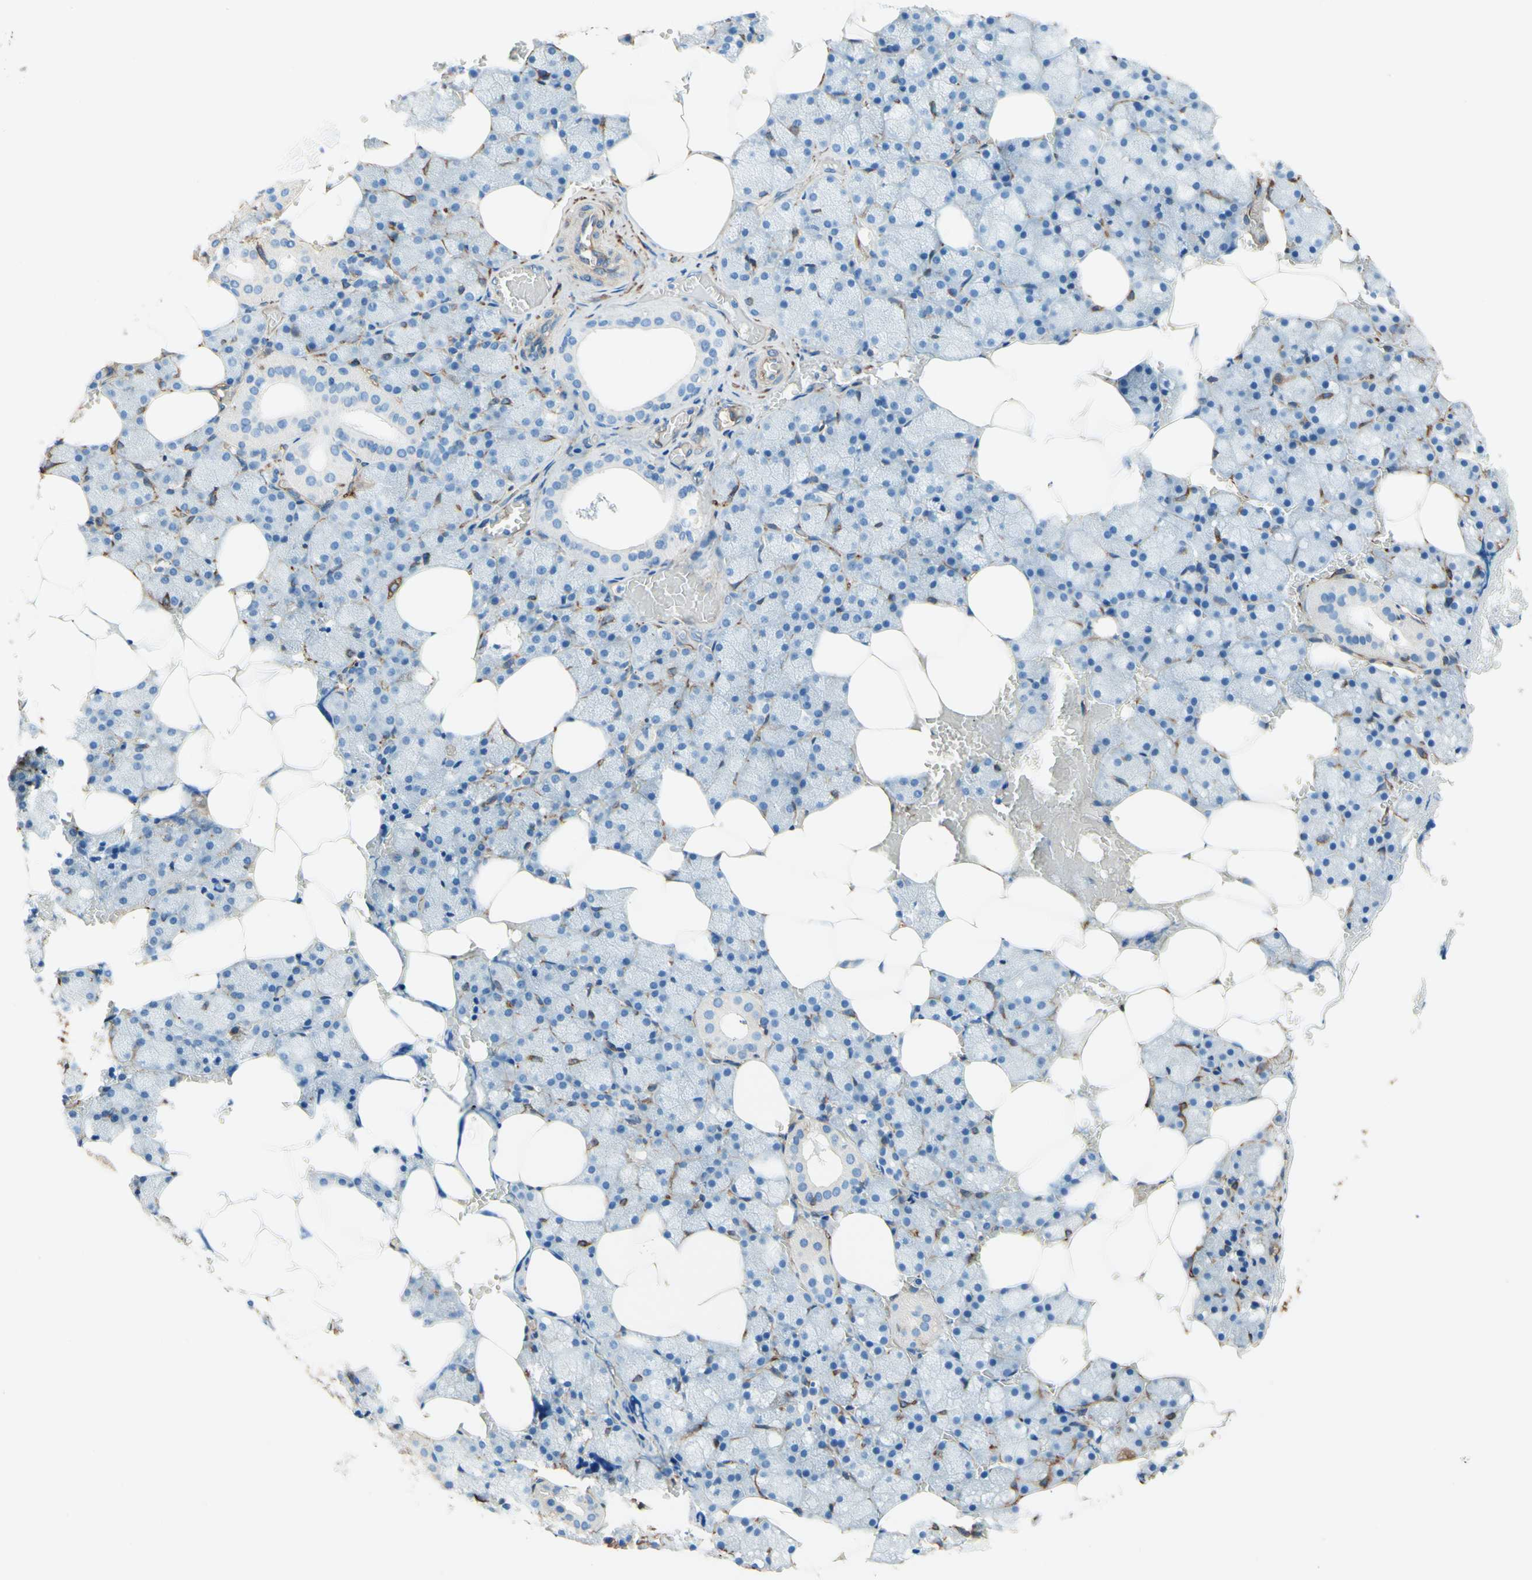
{"staining": {"intensity": "negative", "quantity": "none", "location": "none"}, "tissue": "salivary gland", "cell_type": "Glandular cells", "image_type": "normal", "snomed": [{"axis": "morphology", "description": "Normal tissue, NOS"}, {"axis": "topography", "description": "Salivary gland"}], "caption": "The micrograph exhibits no staining of glandular cells in benign salivary gland.", "gene": "DPYSL3", "patient": {"sex": "male", "age": 62}}